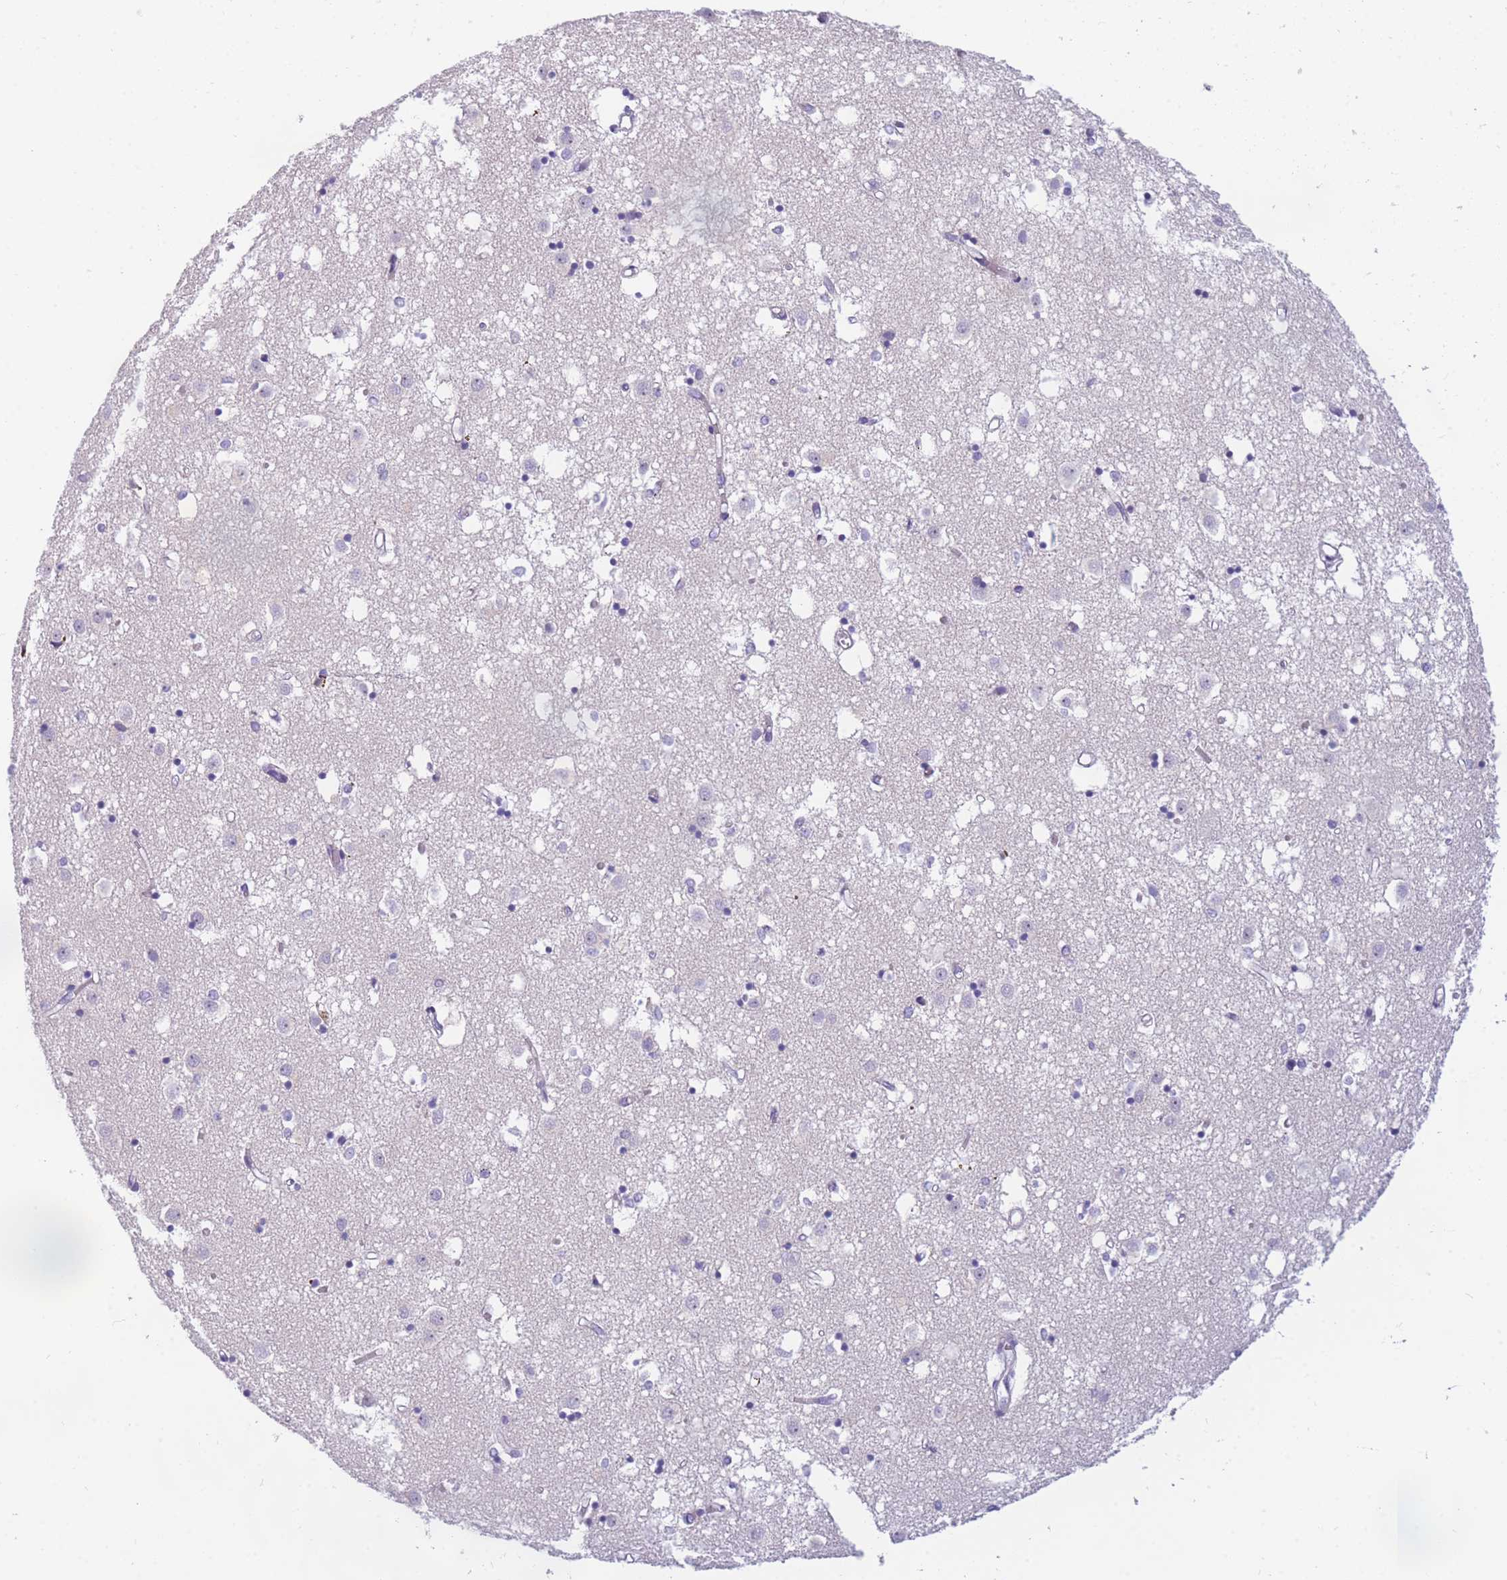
{"staining": {"intensity": "negative", "quantity": "none", "location": "none"}, "tissue": "caudate", "cell_type": "Glial cells", "image_type": "normal", "snomed": [{"axis": "morphology", "description": "Normal tissue, NOS"}, {"axis": "topography", "description": "Lateral ventricle wall"}], "caption": "This is an immunohistochemistry (IHC) micrograph of normal caudate. There is no expression in glial cells.", "gene": "DDX49", "patient": {"sex": "male", "age": 70}}